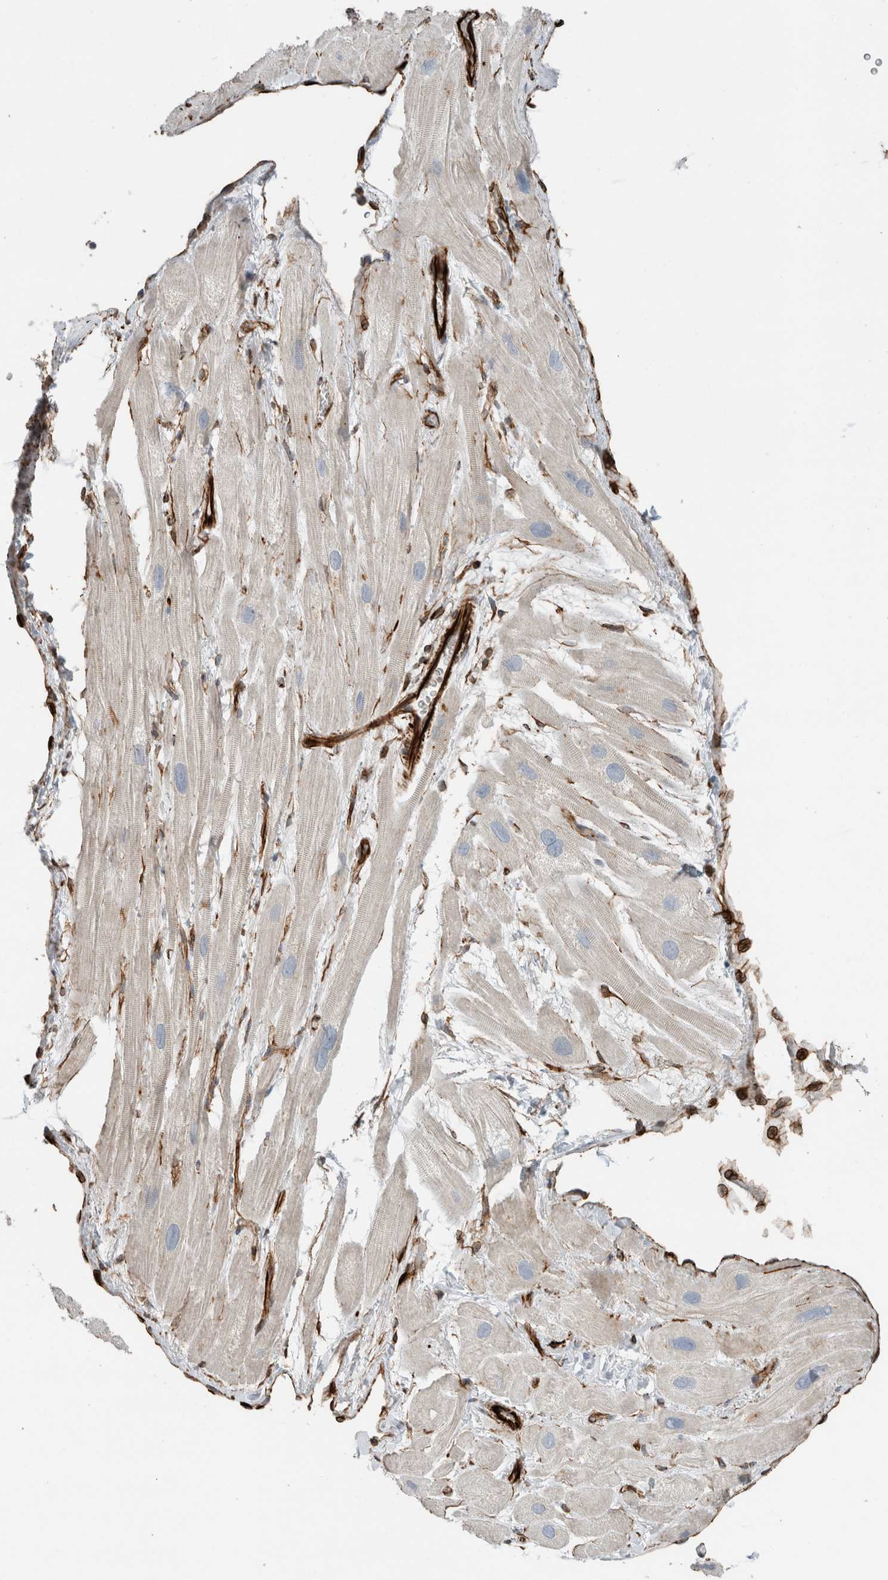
{"staining": {"intensity": "weak", "quantity": "<25%", "location": "cytoplasmic/membranous"}, "tissue": "heart muscle", "cell_type": "Cardiomyocytes", "image_type": "normal", "snomed": [{"axis": "morphology", "description": "Normal tissue, NOS"}, {"axis": "topography", "description": "Heart"}], "caption": "High power microscopy image of an IHC micrograph of unremarkable heart muscle, revealing no significant expression in cardiomyocytes. (DAB (3,3'-diaminobenzidine) immunohistochemistry (IHC) with hematoxylin counter stain).", "gene": "LY86", "patient": {"sex": "male", "age": 49}}